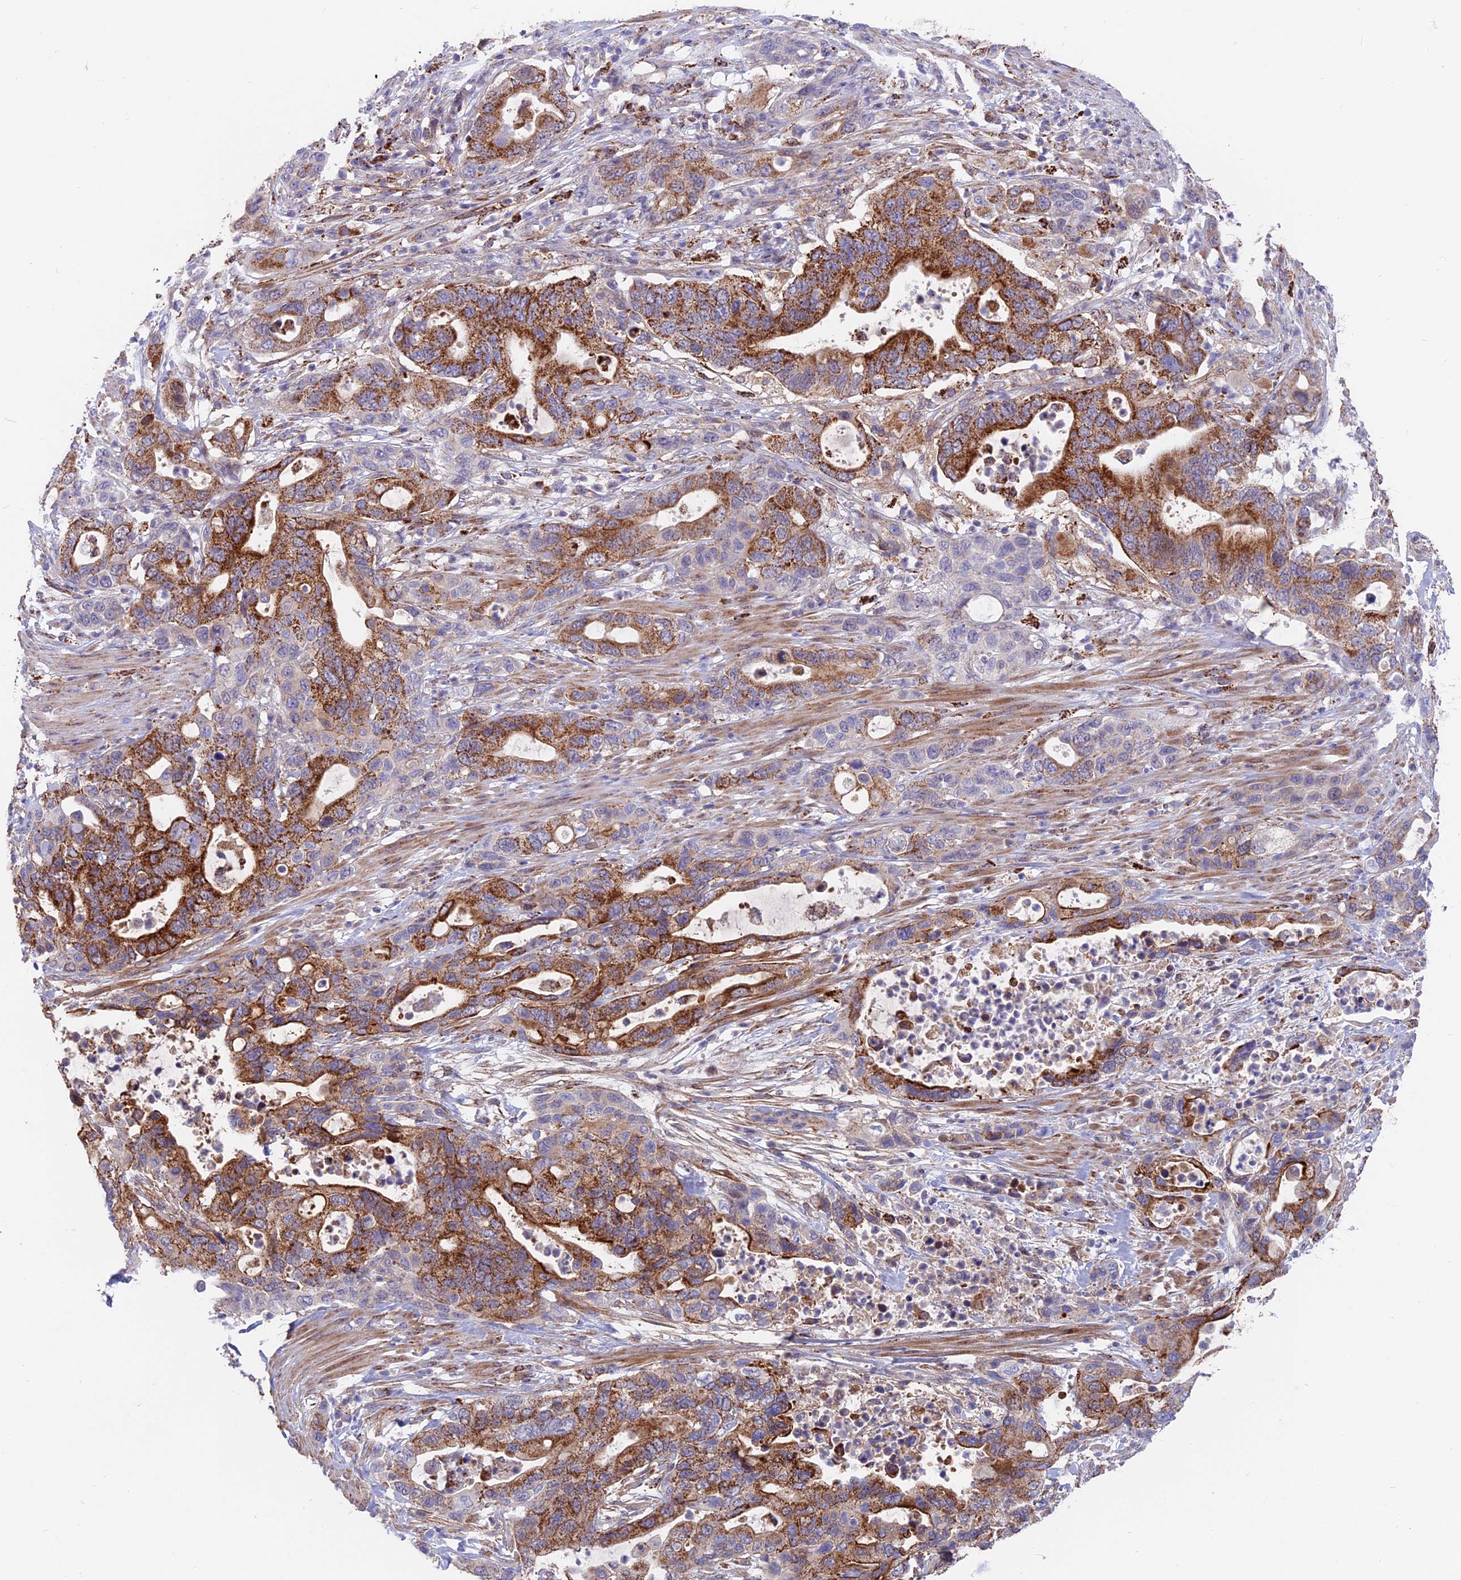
{"staining": {"intensity": "strong", "quantity": "25%-75%", "location": "cytoplasmic/membranous"}, "tissue": "pancreatic cancer", "cell_type": "Tumor cells", "image_type": "cancer", "snomed": [{"axis": "morphology", "description": "Adenocarcinoma, NOS"}, {"axis": "topography", "description": "Pancreas"}], "caption": "A brown stain shows strong cytoplasmic/membranous expression of a protein in human pancreatic cancer tumor cells.", "gene": "TIGD6", "patient": {"sex": "female", "age": 71}}